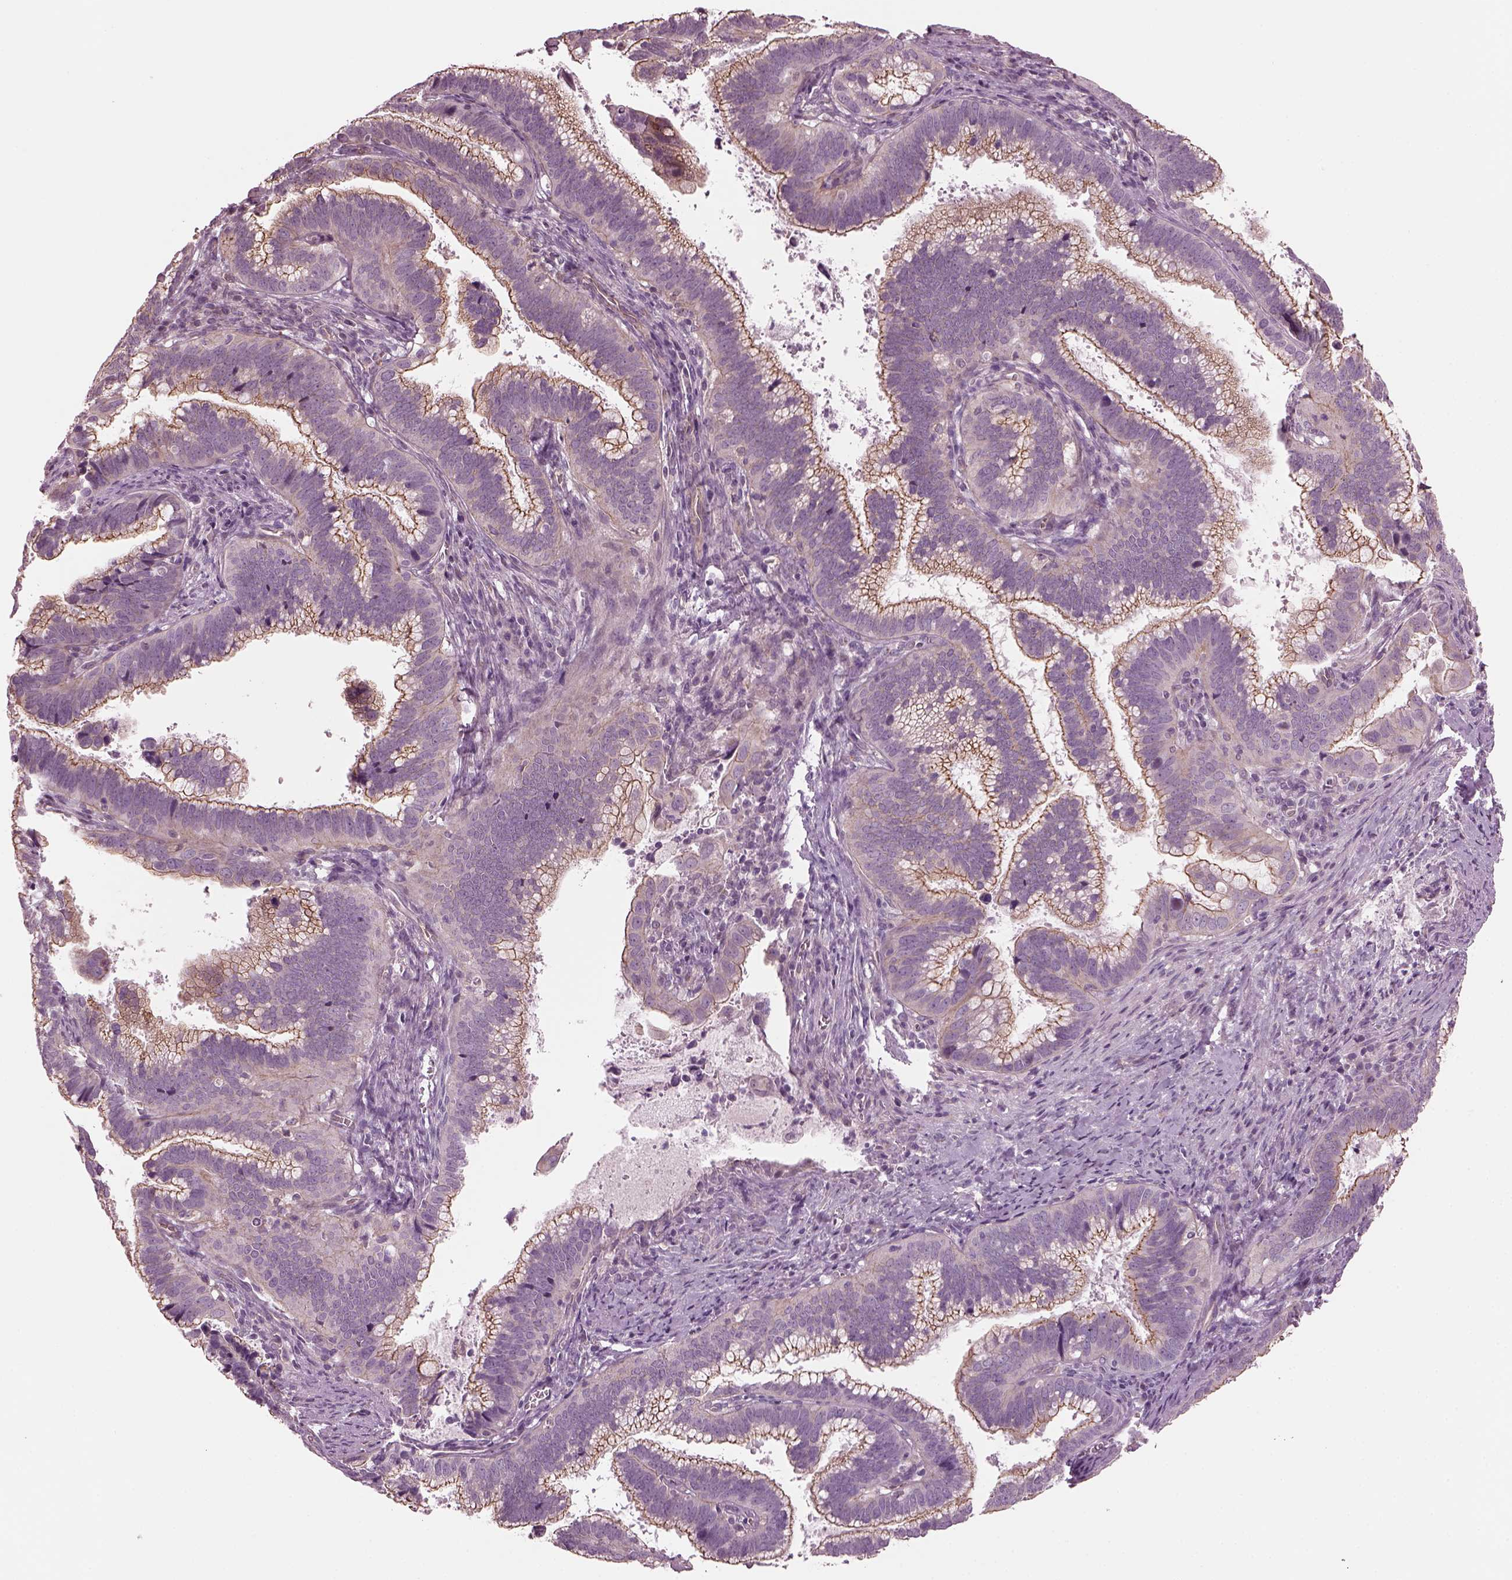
{"staining": {"intensity": "negative", "quantity": "none", "location": "none"}, "tissue": "cervical cancer", "cell_type": "Tumor cells", "image_type": "cancer", "snomed": [{"axis": "morphology", "description": "Adenocarcinoma, NOS"}, {"axis": "topography", "description": "Cervix"}], "caption": "Immunohistochemistry (IHC) histopathology image of cervical adenocarcinoma stained for a protein (brown), which shows no expression in tumor cells. Nuclei are stained in blue.", "gene": "ODAD1", "patient": {"sex": "female", "age": 61}}